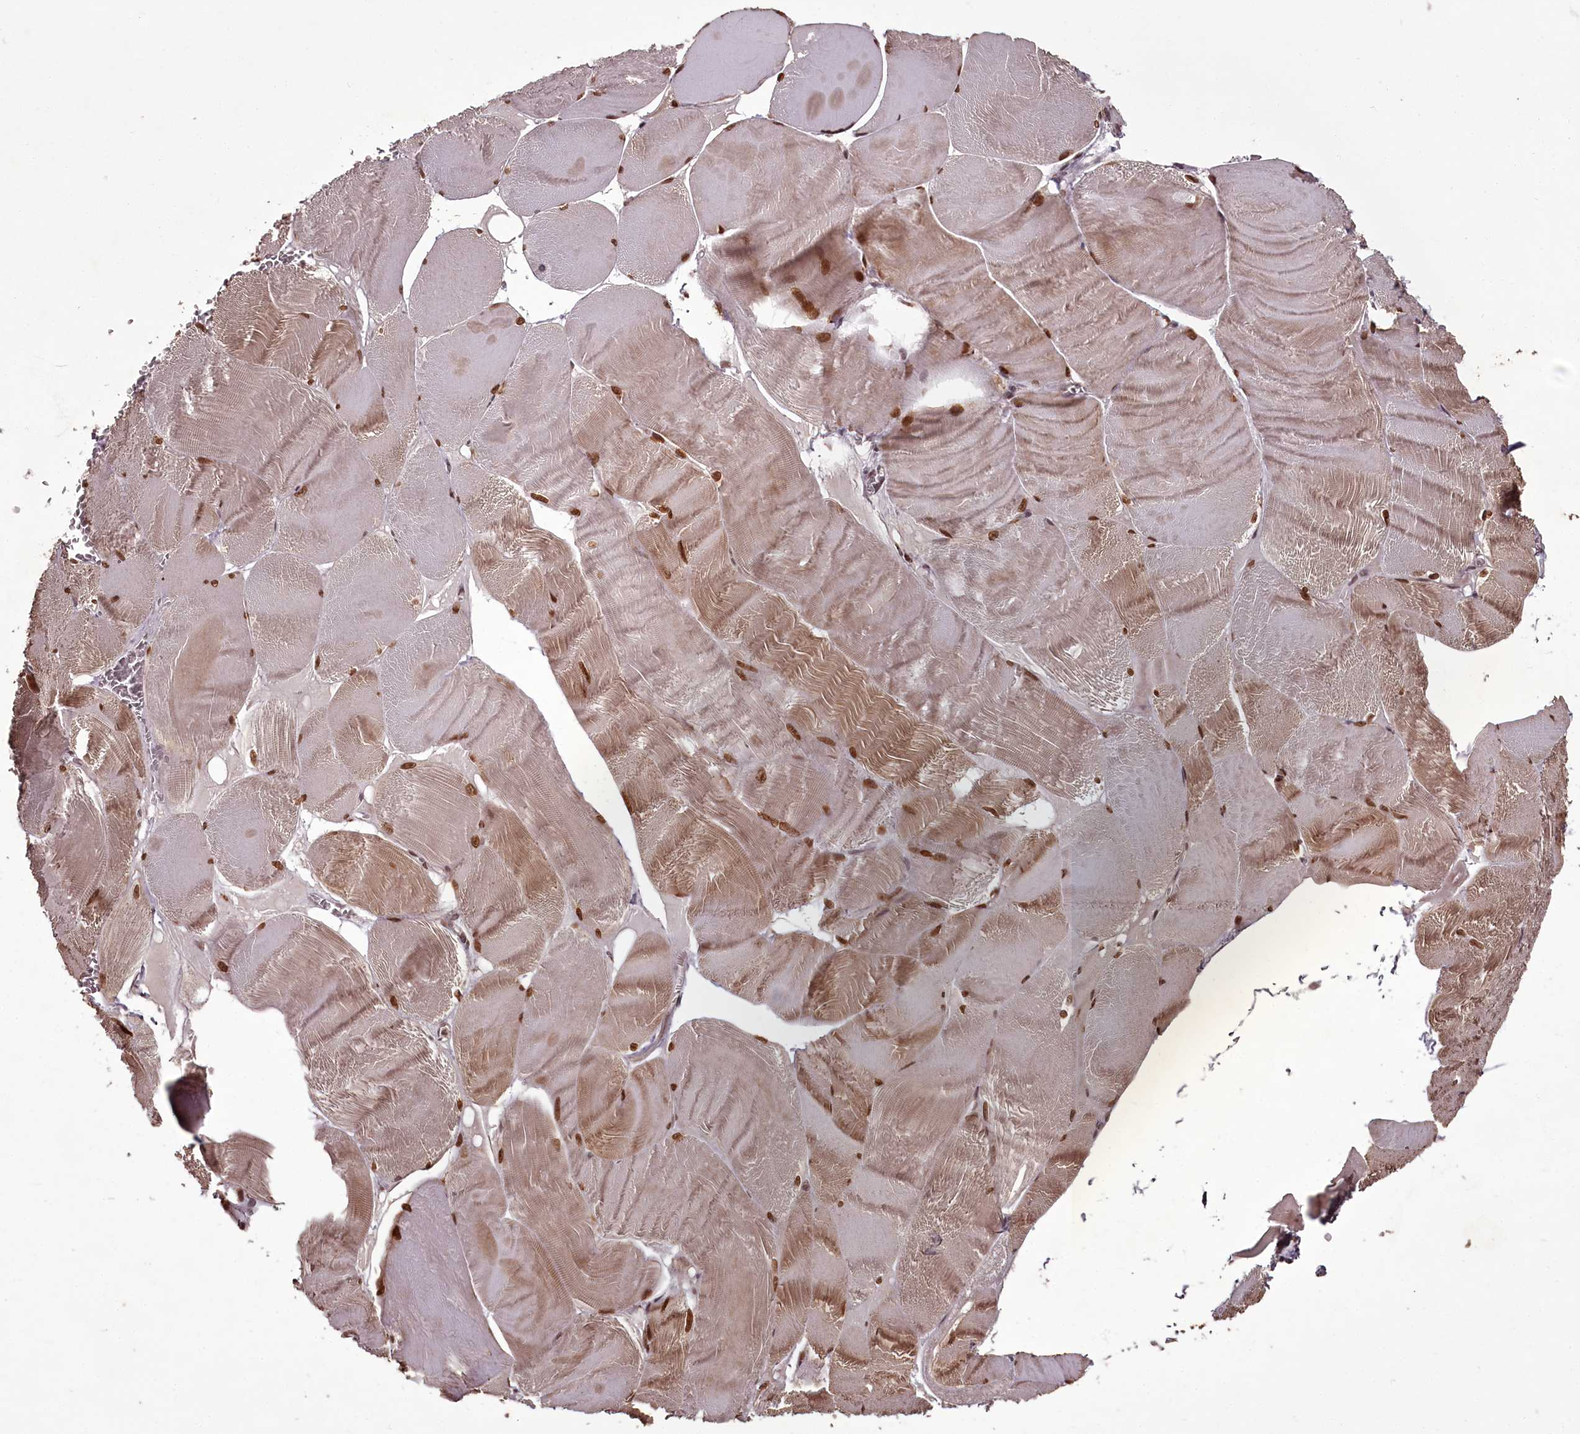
{"staining": {"intensity": "moderate", "quantity": ">75%", "location": "cytoplasmic/membranous,nuclear"}, "tissue": "skeletal muscle", "cell_type": "Myocytes", "image_type": "normal", "snomed": [{"axis": "morphology", "description": "Normal tissue, NOS"}, {"axis": "morphology", "description": "Basal cell carcinoma"}, {"axis": "topography", "description": "Skeletal muscle"}], "caption": "Myocytes reveal medium levels of moderate cytoplasmic/membranous,nuclear expression in approximately >75% of cells in benign human skeletal muscle.", "gene": "CEP83", "patient": {"sex": "female", "age": 64}}